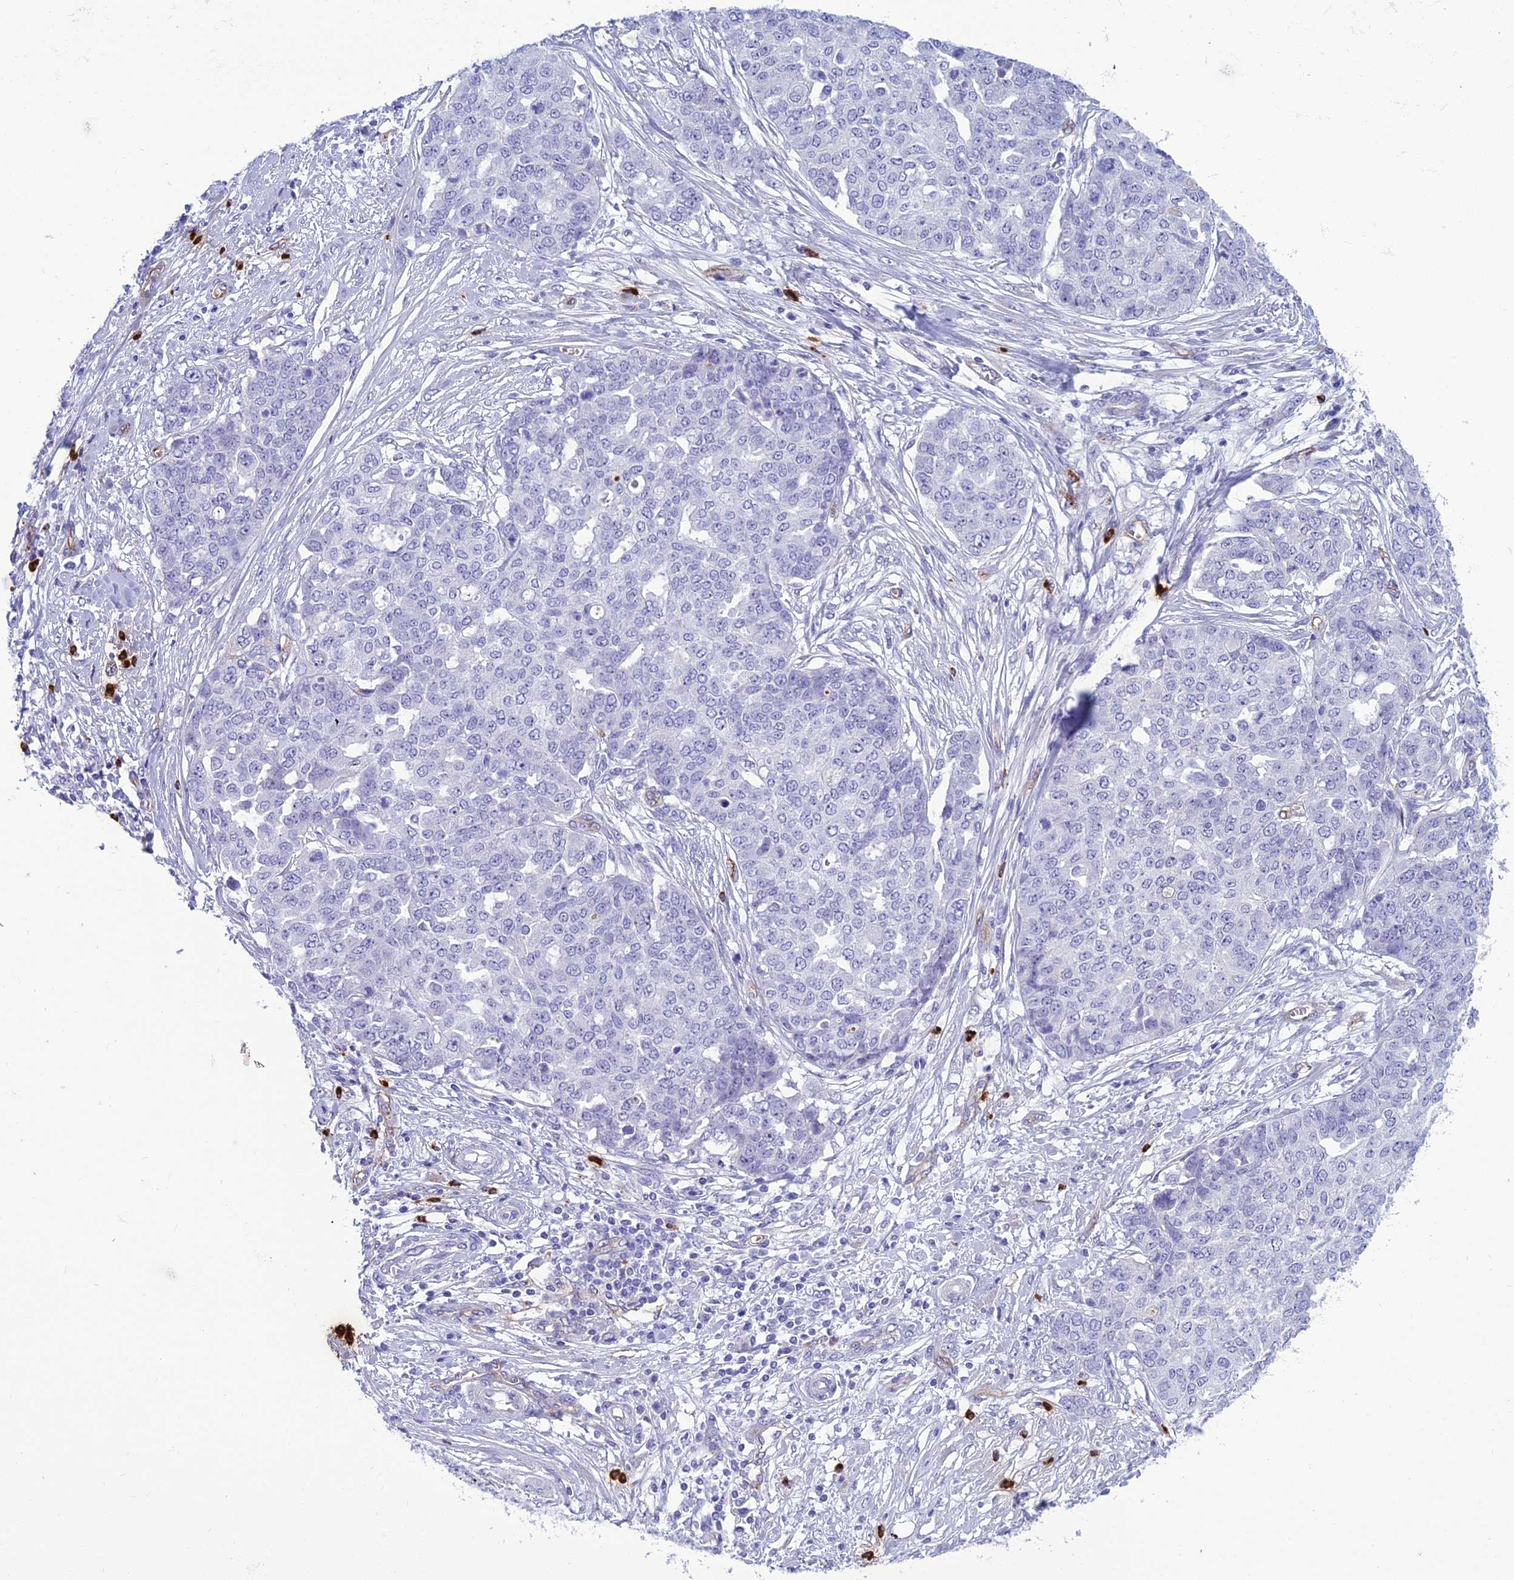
{"staining": {"intensity": "negative", "quantity": "none", "location": "none"}, "tissue": "ovarian cancer", "cell_type": "Tumor cells", "image_type": "cancer", "snomed": [{"axis": "morphology", "description": "Cystadenocarcinoma, serous, NOS"}, {"axis": "topography", "description": "Soft tissue"}, {"axis": "topography", "description": "Ovary"}], "caption": "A photomicrograph of human ovarian cancer is negative for staining in tumor cells. The staining is performed using DAB (3,3'-diaminobenzidine) brown chromogen with nuclei counter-stained in using hematoxylin.", "gene": "BBS7", "patient": {"sex": "female", "age": 57}}